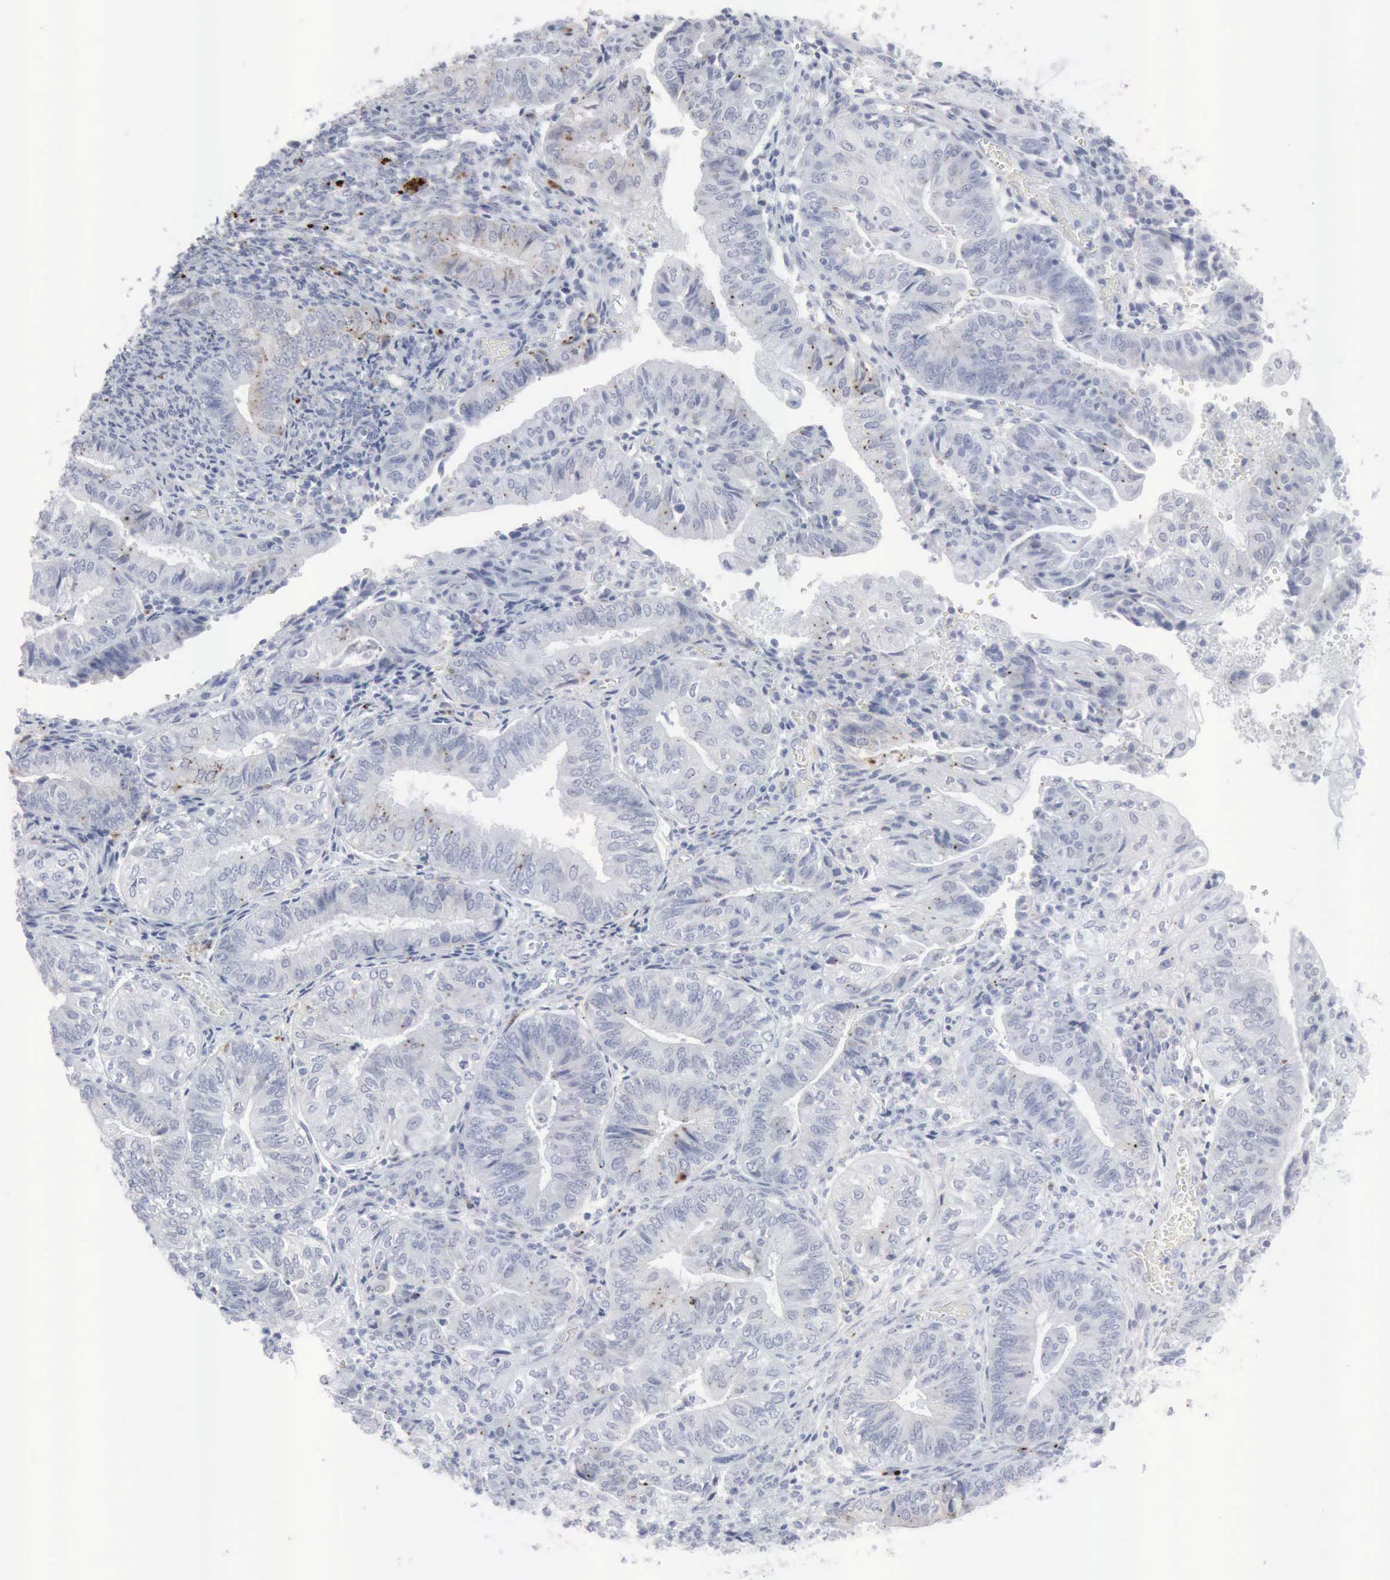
{"staining": {"intensity": "negative", "quantity": "none", "location": "none"}, "tissue": "endometrial cancer", "cell_type": "Tumor cells", "image_type": "cancer", "snomed": [{"axis": "morphology", "description": "Adenocarcinoma, NOS"}, {"axis": "topography", "description": "Endometrium"}], "caption": "IHC photomicrograph of neoplastic tissue: human endometrial cancer (adenocarcinoma) stained with DAB (3,3'-diaminobenzidine) exhibits no significant protein staining in tumor cells.", "gene": "GLA", "patient": {"sex": "female", "age": 55}}